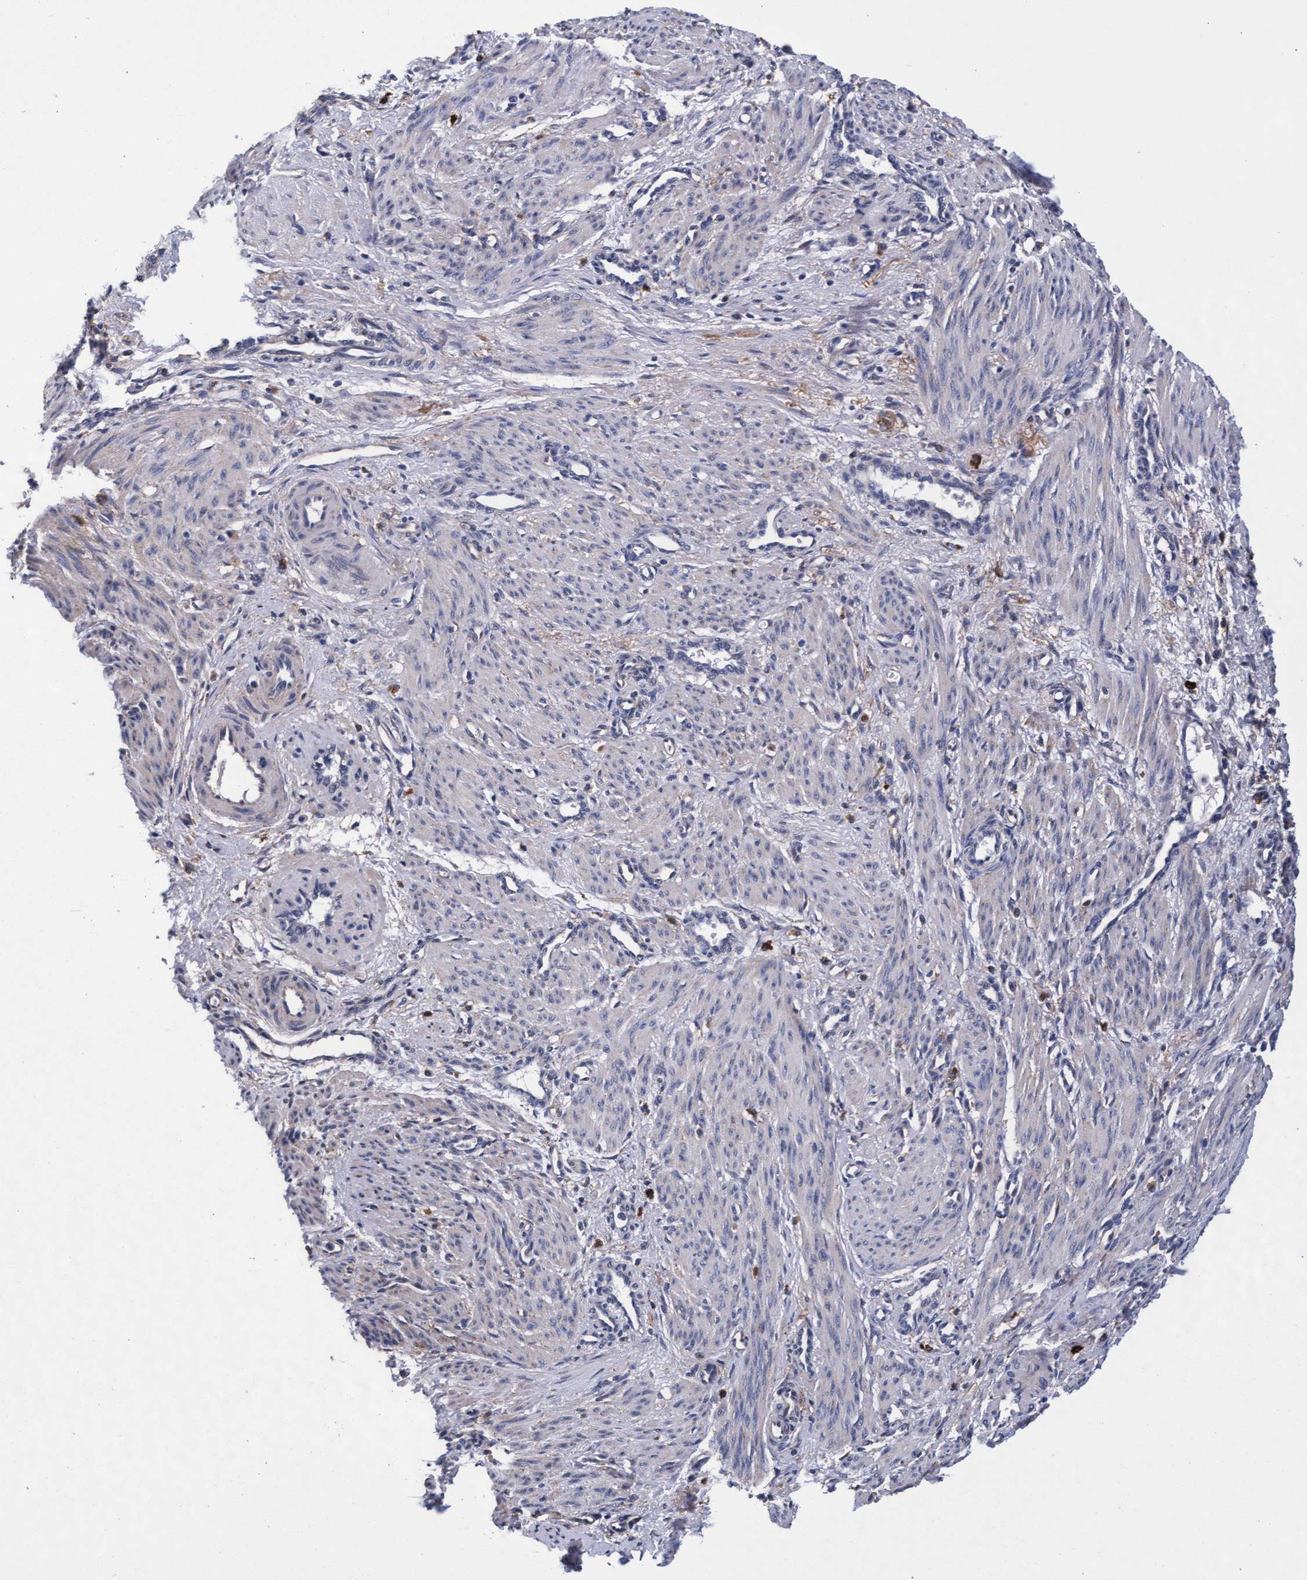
{"staining": {"intensity": "negative", "quantity": "none", "location": "none"}, "tissue": "smooth muscle", "cell_type": "Smooth muscle cells", "image_type": "normal", "snomed": [{"axis": "morphology", "description": "Normal tissue, NOS"}, {"axis": "topography", "description": "Endometrium"}], "caption": "Micrograph shows no significant protein expression in smooth muscle cells of benign smooth muscle. (DAB immunohistochemistry (IHC), high magnification).", "gene": "CPQ", "patient": {"sex": "female", "age": 33}}